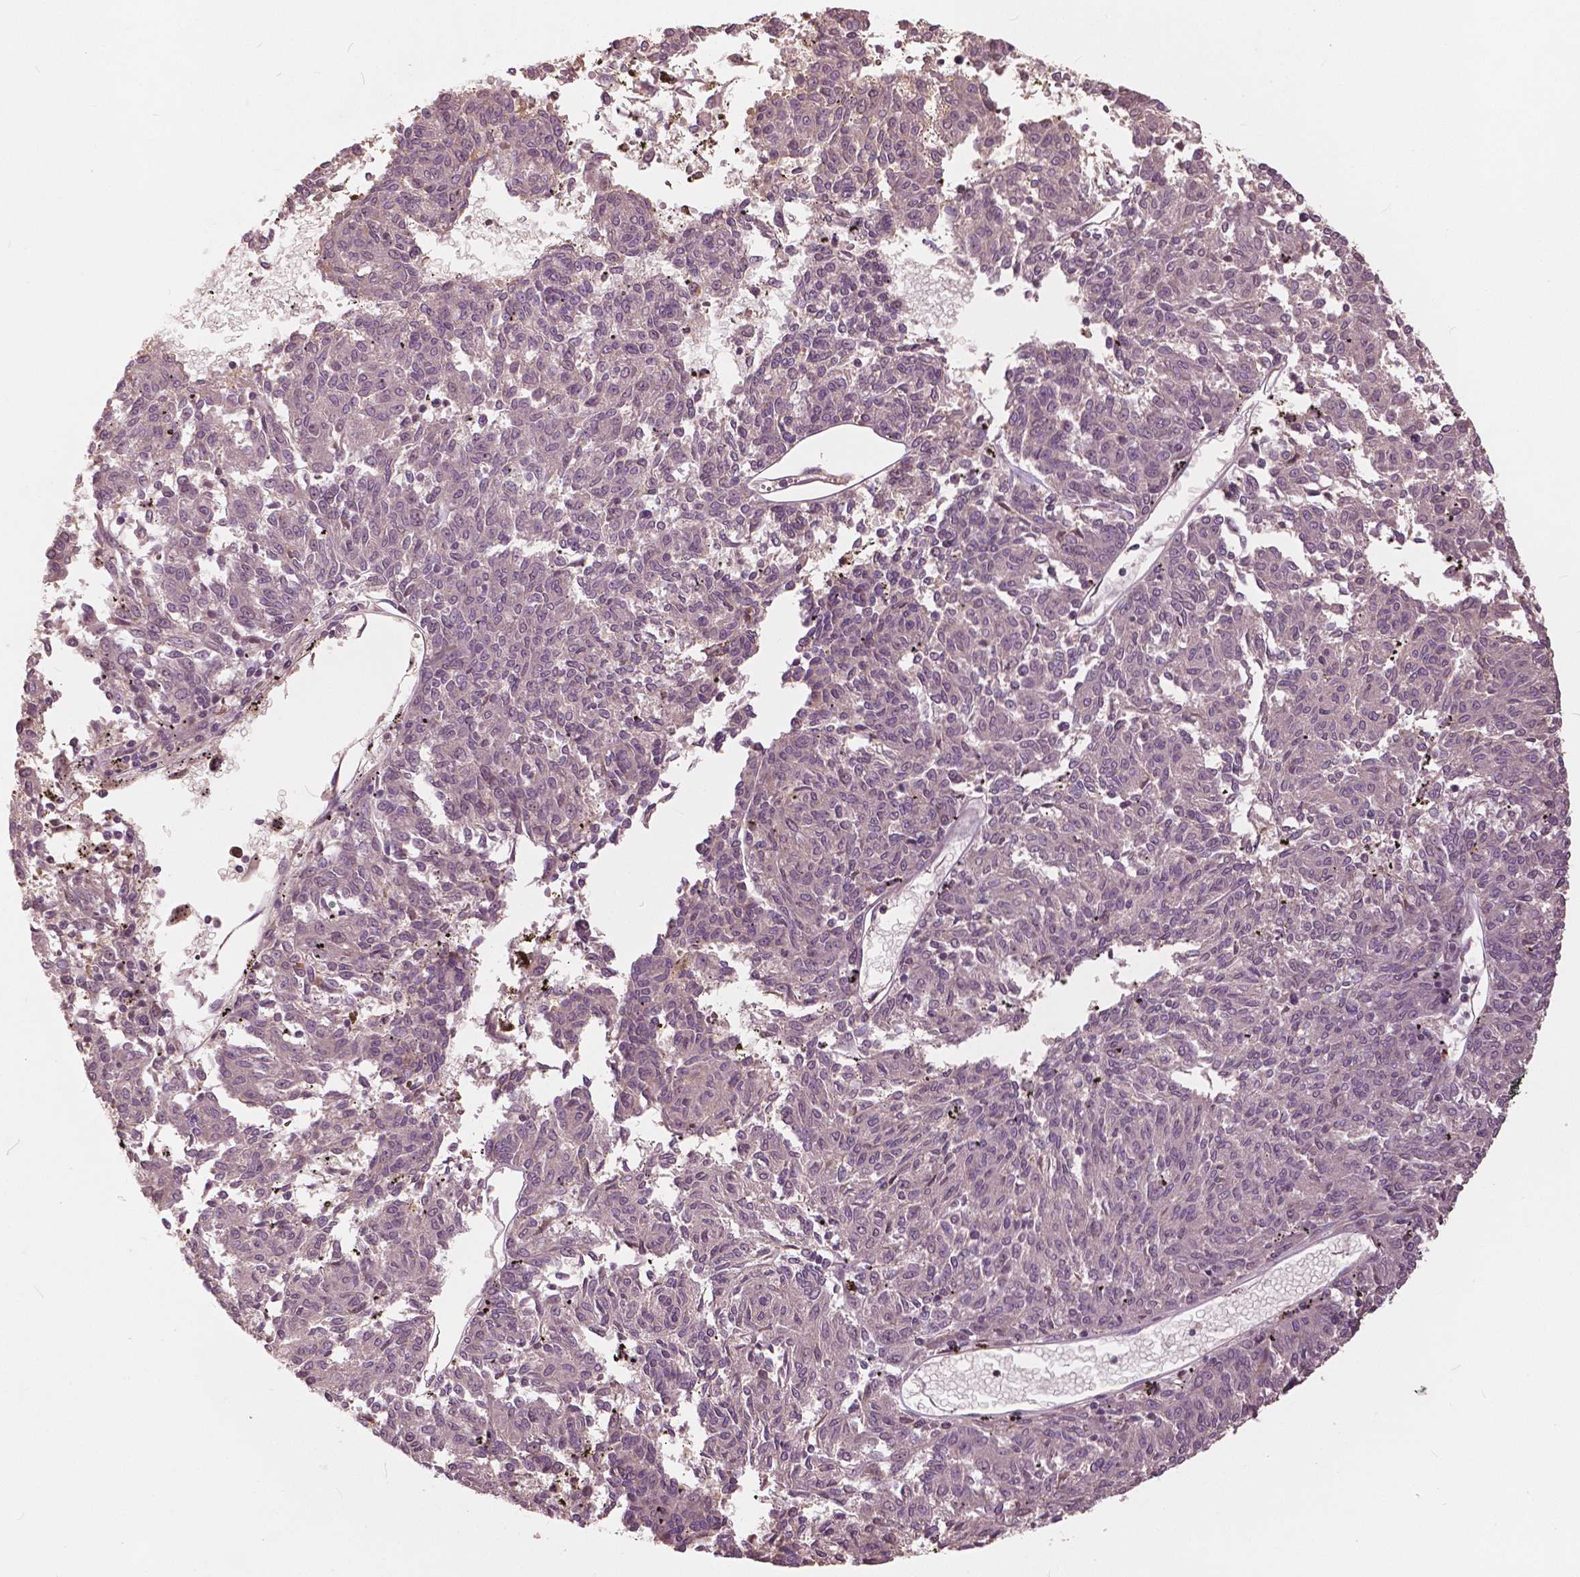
{"staining": {"intensity": "weak", "quantity": "<25%", "location": "nuclear"}, "tissue": "melanoma", "cell_type": "Tumor cells", "image_type": "cancer", "snomed": [{"axis": "morphology", "description": "Malignant melanoma, NOS"}, {"axis": "topography", "description": "Skin"}], "caption": "Tumor cells show no significant protein expression in malignant melanoma.", "gene": "ANGPTL4", "patient": {"sex": "female", "age": 72}}